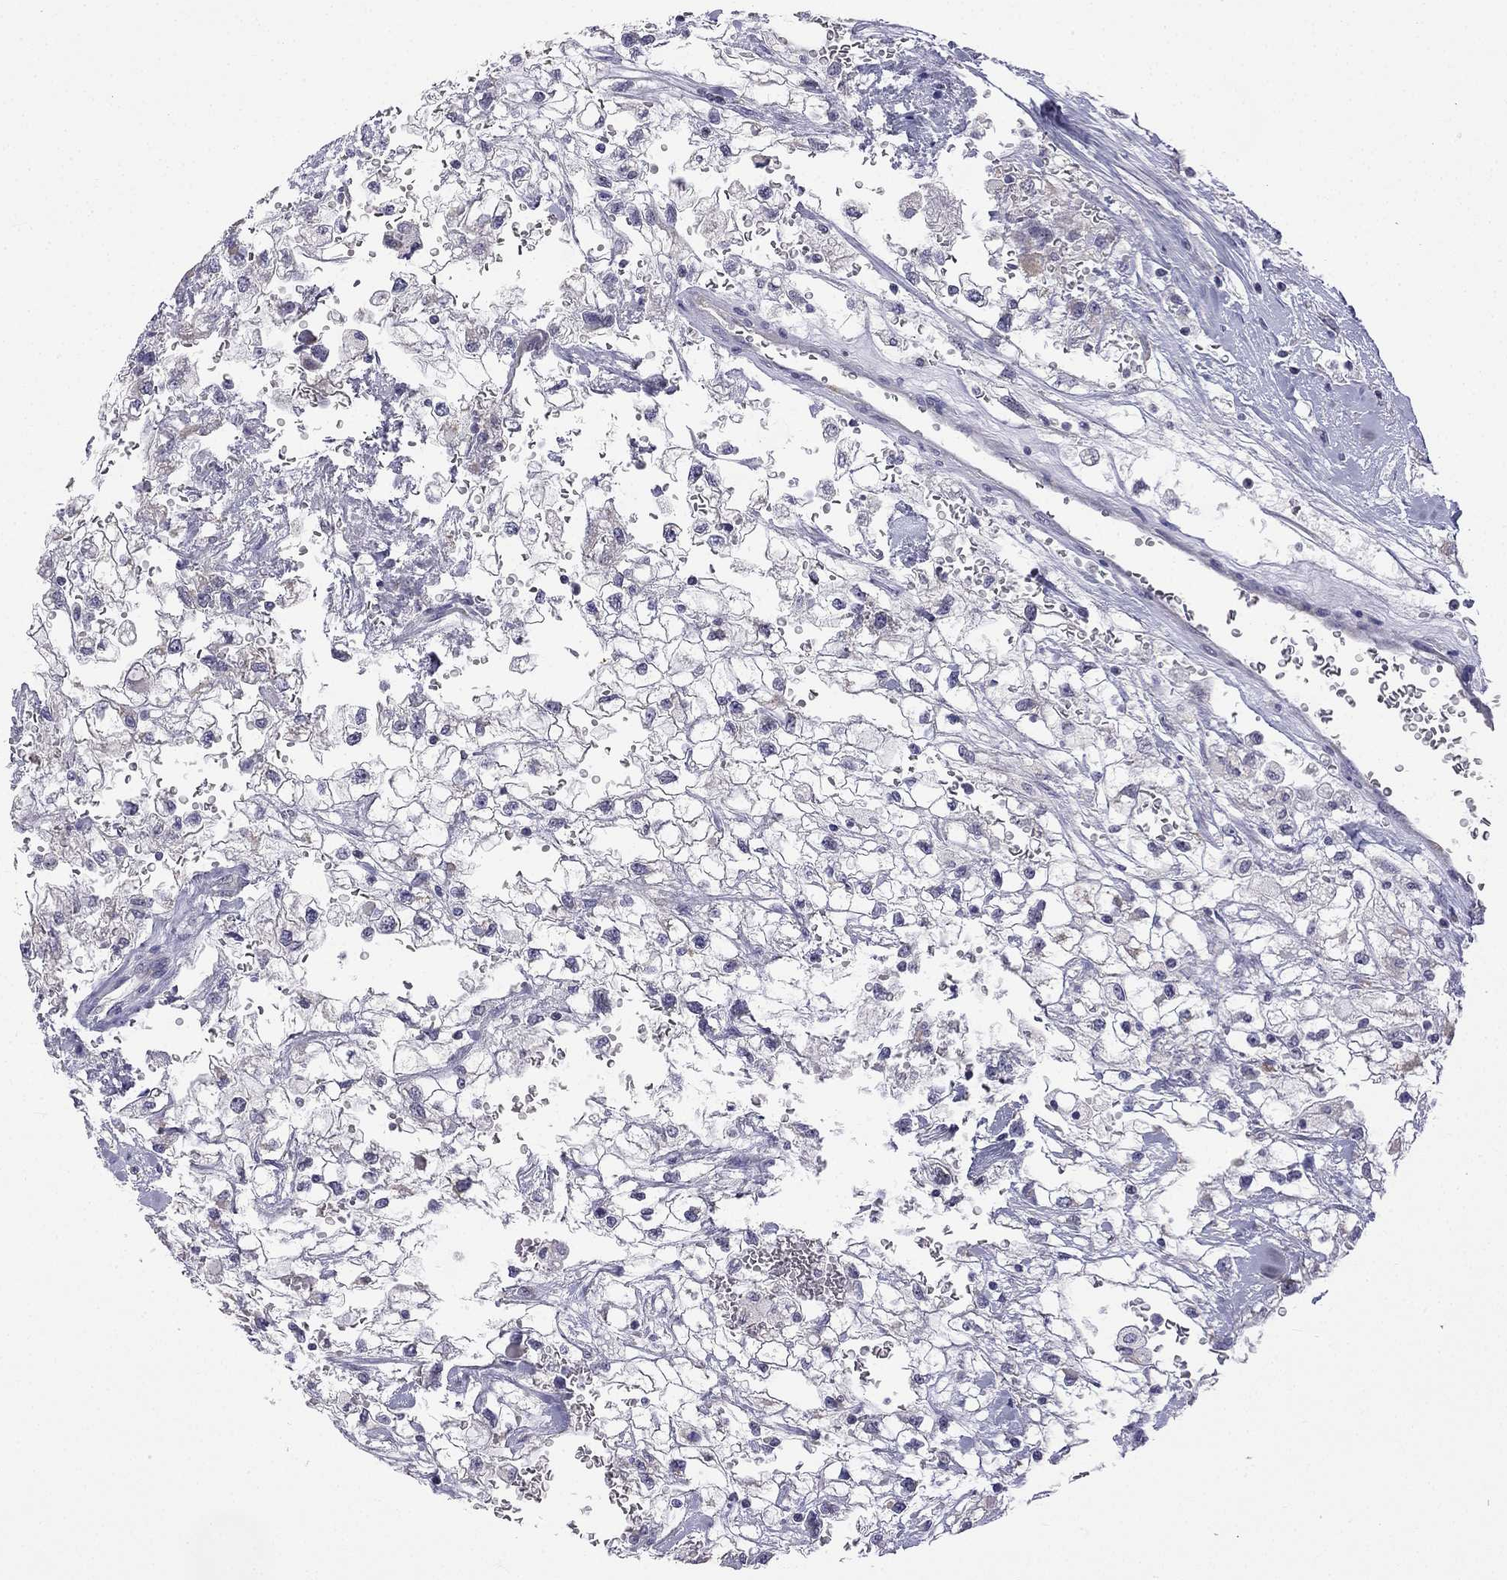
{"staining": {"intensity": "negative", "quantity": "none", "location": "none"}, "tissue": "renal cancer", "cell_type": "Tumor cells", "image_type": "cancer", "snomed": [{"axis": "morphology", "description": "Adenocarcinoma, NOS"}, {"axis": "topography", "description": "Kidney"}], "caption": "Tumor cells are negative for protein expression in human adenocarcinoma (renal). The staining is performed using DAB brown chromogen with nuclei counter-stained in using hematoxylin.", "gene": "C5orf49", "patient": {"sex": "male", "age": 59}}